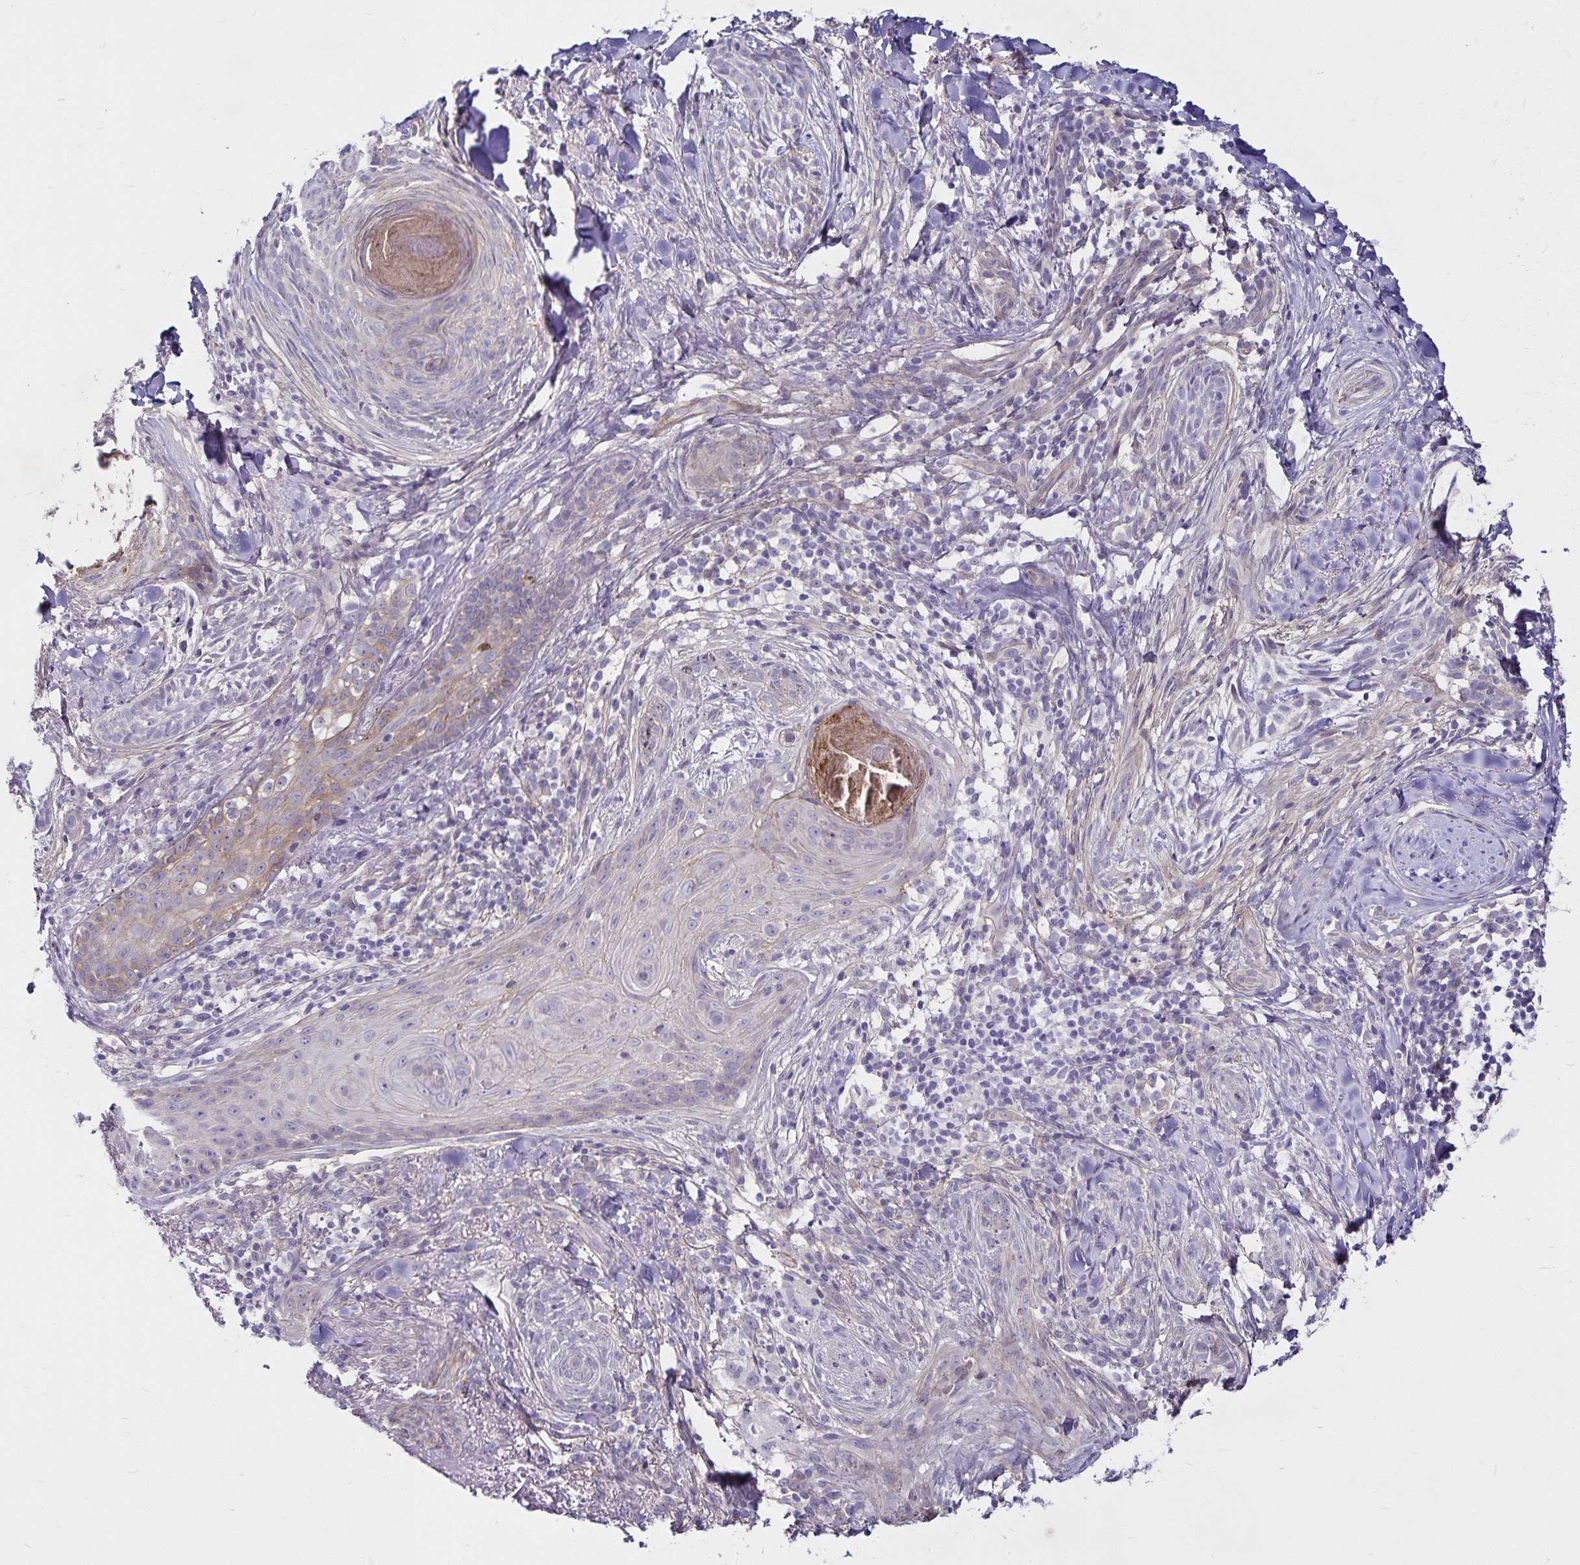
{"staining": {"intensity": "negative", "quantity": "none", "location": "none"}, "tissue": "skin cancer", "cell_type": "Tumor cells", "image_type": "cancer", "snomed": [{"axis": "morphology", "description": "Basal cell carcinoma"}, {"axis": "topography", "description": "Skin"}], "caption": "IHC of skin cancer shows no expression in tumor cells.", "gene": "GNG12", "patient": {"sex": "female", "age": 93}}